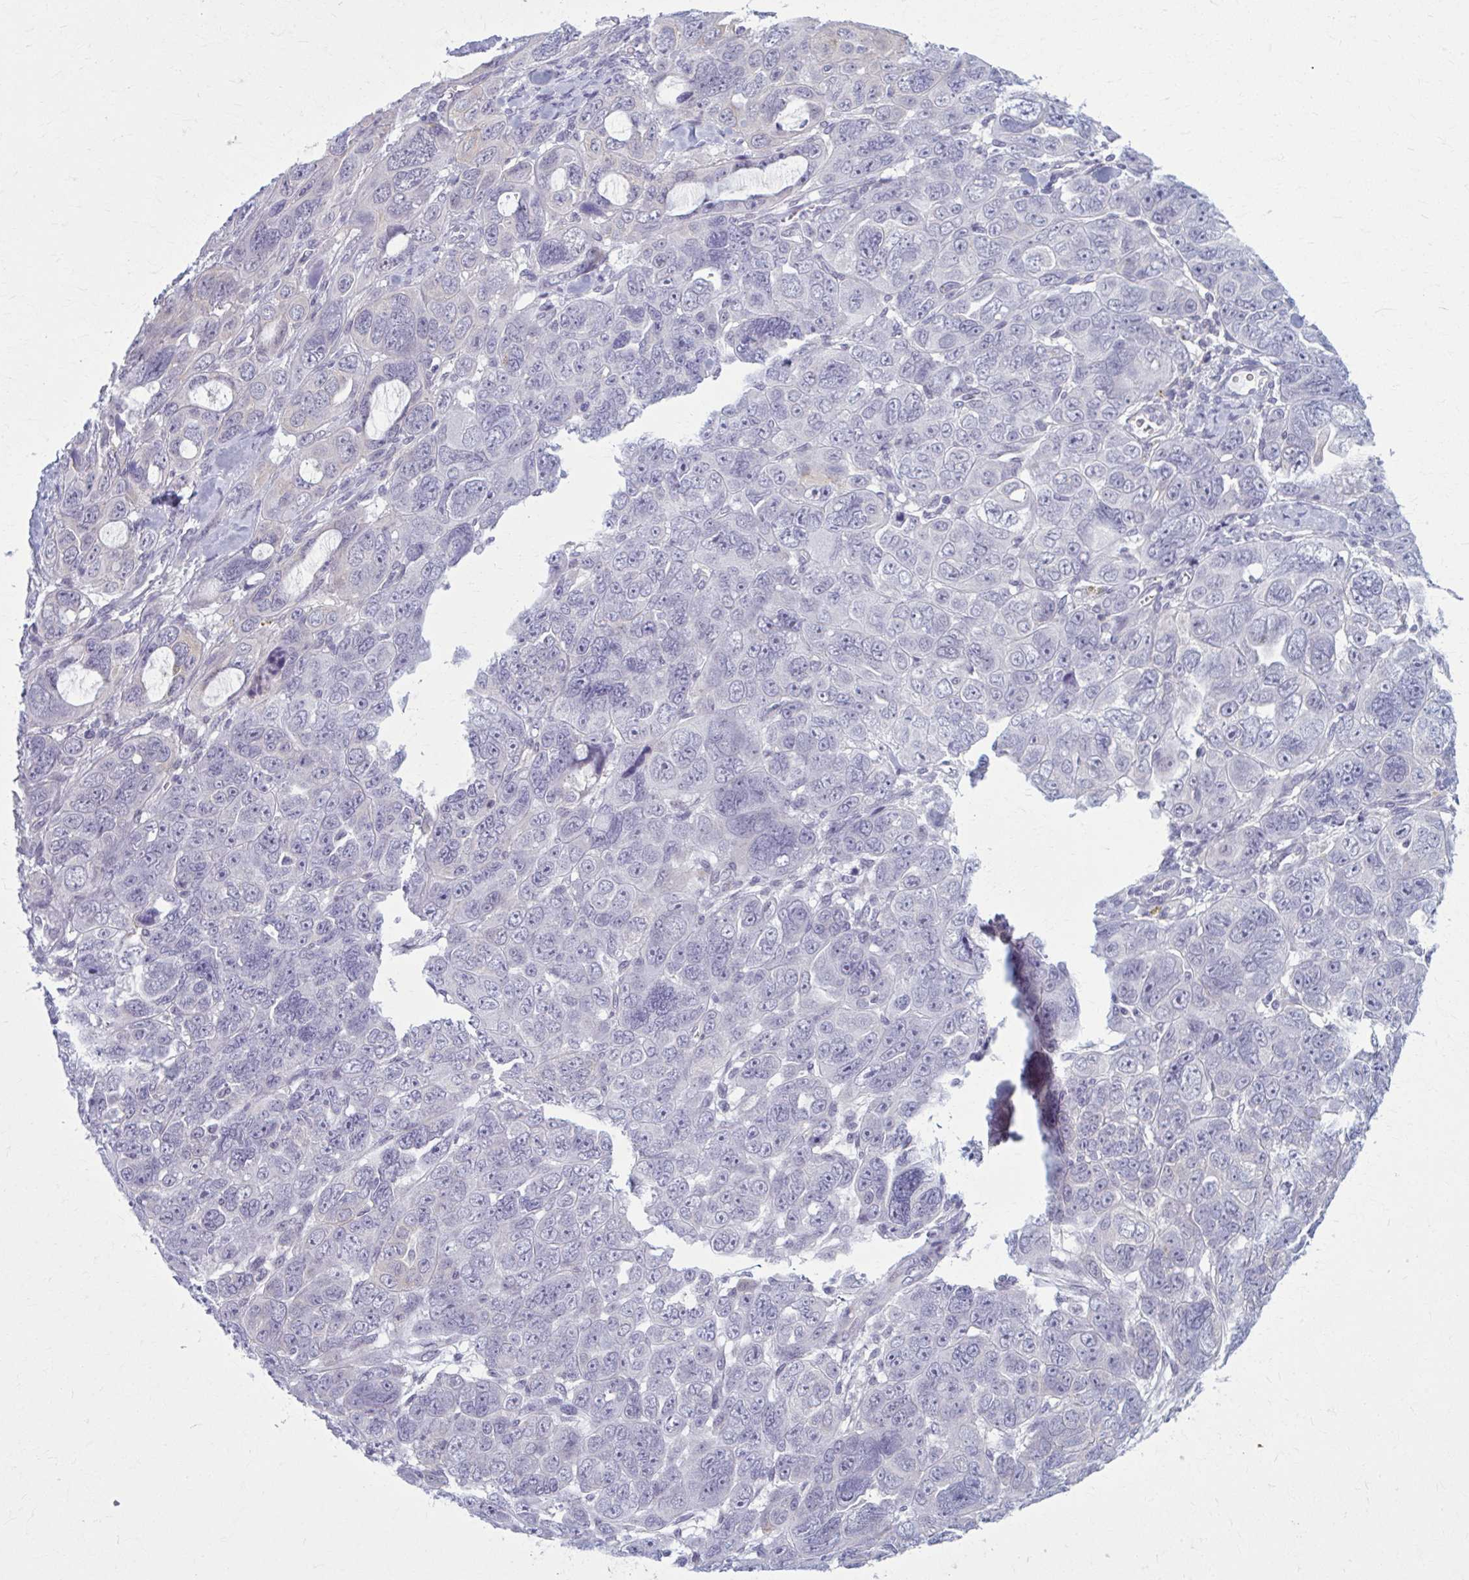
{"staining": {"intensity": "negative", "quantity": "none", "location": "none"}, "tissue": "ovarian cancer", "cell_type": "Tumor cells", "image_type": "cancer", "snomed": [{"axis": "morphology", "description": "Cystadenocarcinoma, serous, NOS"}, {"axis": "topography", "description": "Ovary"}], "caption": "Tumor cells are negative for protein expression in human serous cystadenocarcinoma (ovarian). Brightfield microscopy of IHC stained with DAB (brown) and hematoxylin (blue), captured at high magnification.", "gene": "NUMBL", "patient": {"sex": "female", "age": 63}}